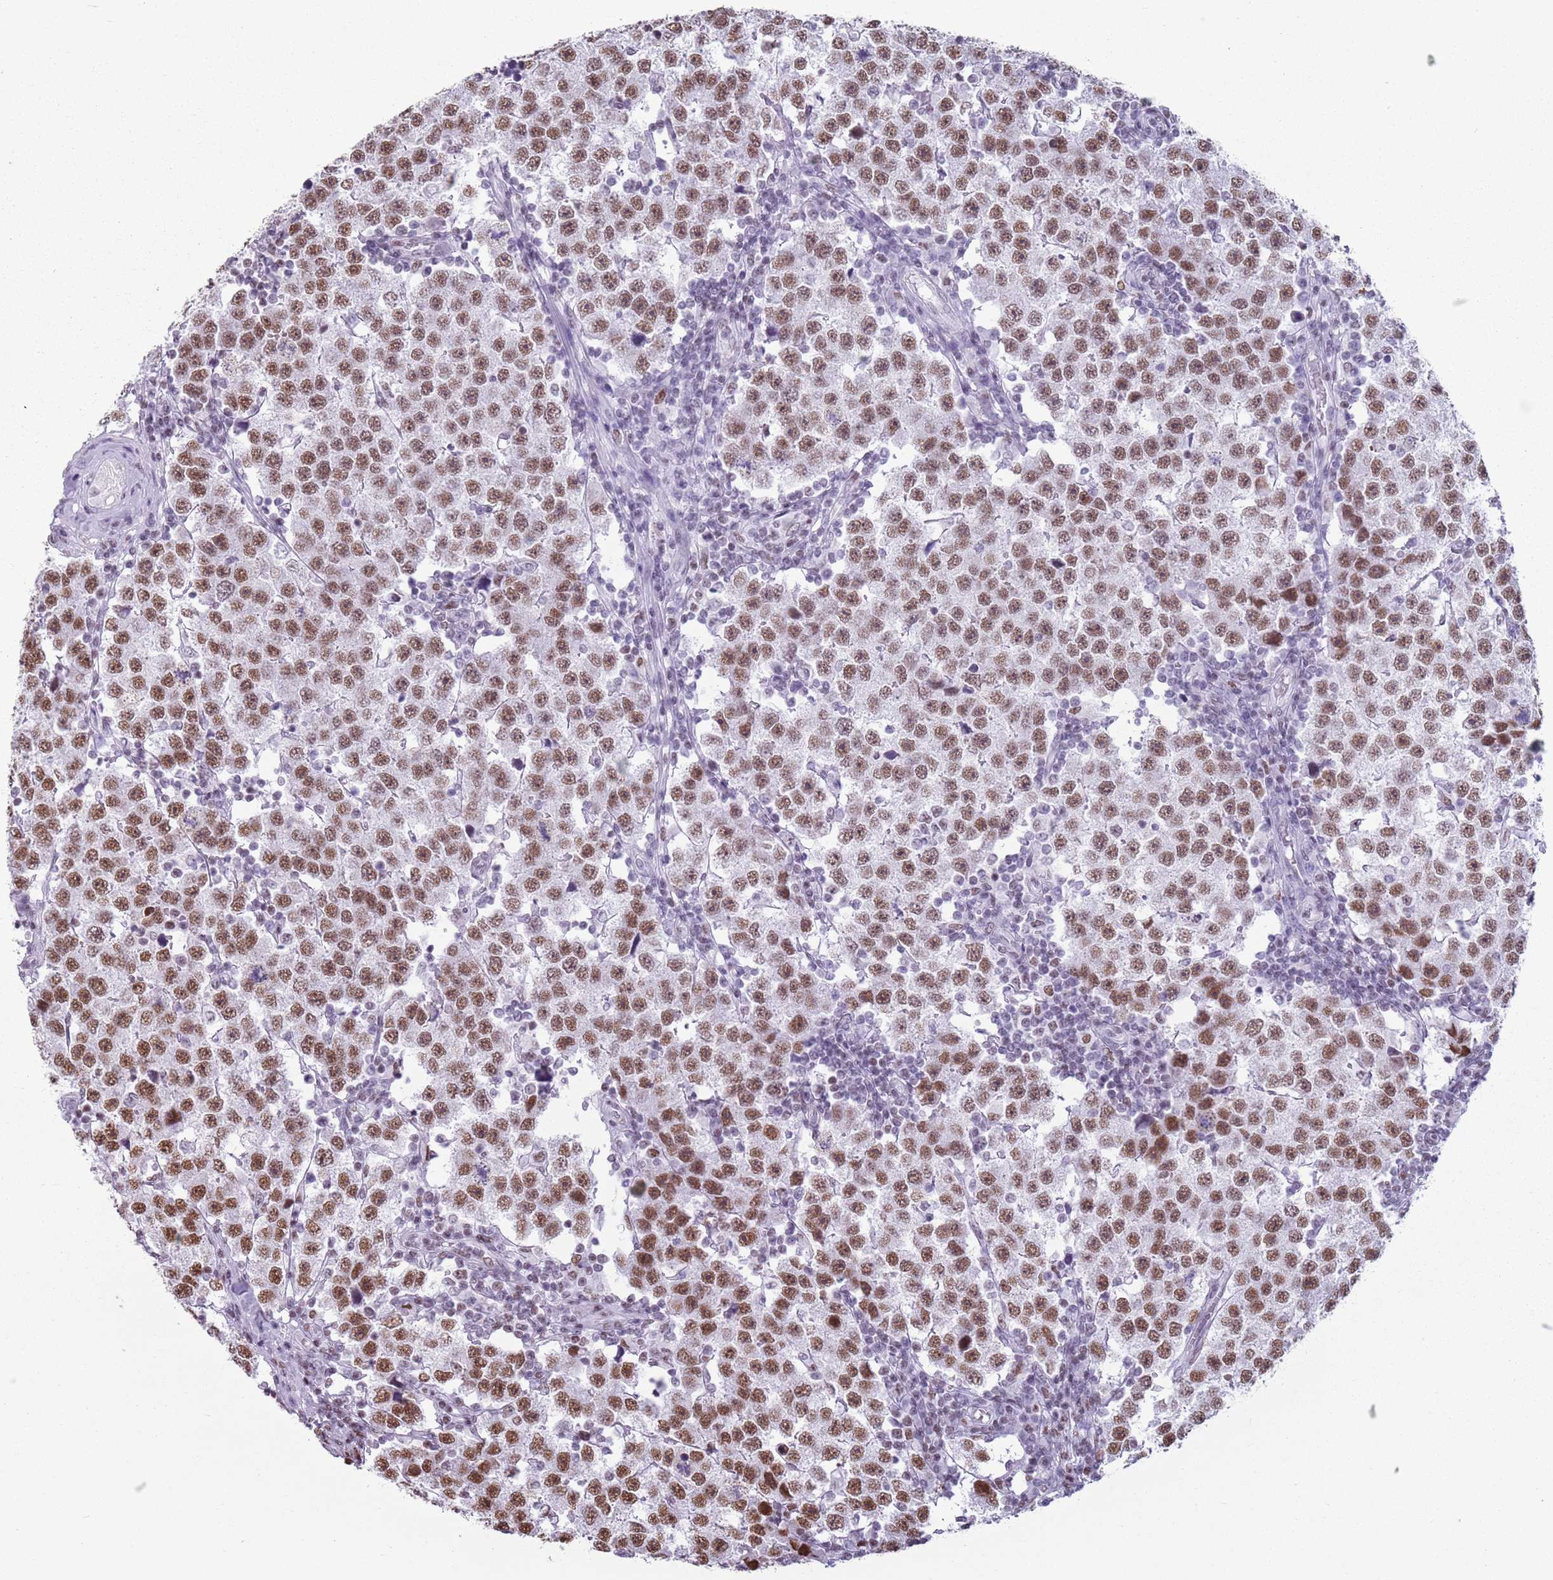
{"staining": {"intensity": "moderate", "quantity": ">75%", "location": "nuclear"}, "tissue": "testis cancer", "cell_type": "Tumor cells", "image_type": "cancer", "snomed": [{"axis": "morphology", "description": "Seminoma, NOS"}, {"axis": "topography", "description": "Testis"}], "caption": "Moderate nuclear expression is present in about >75% of tumor cells in testis seminoma.", "gene": "FAM104B", "patient": {"sex": "male", "age": 34}}